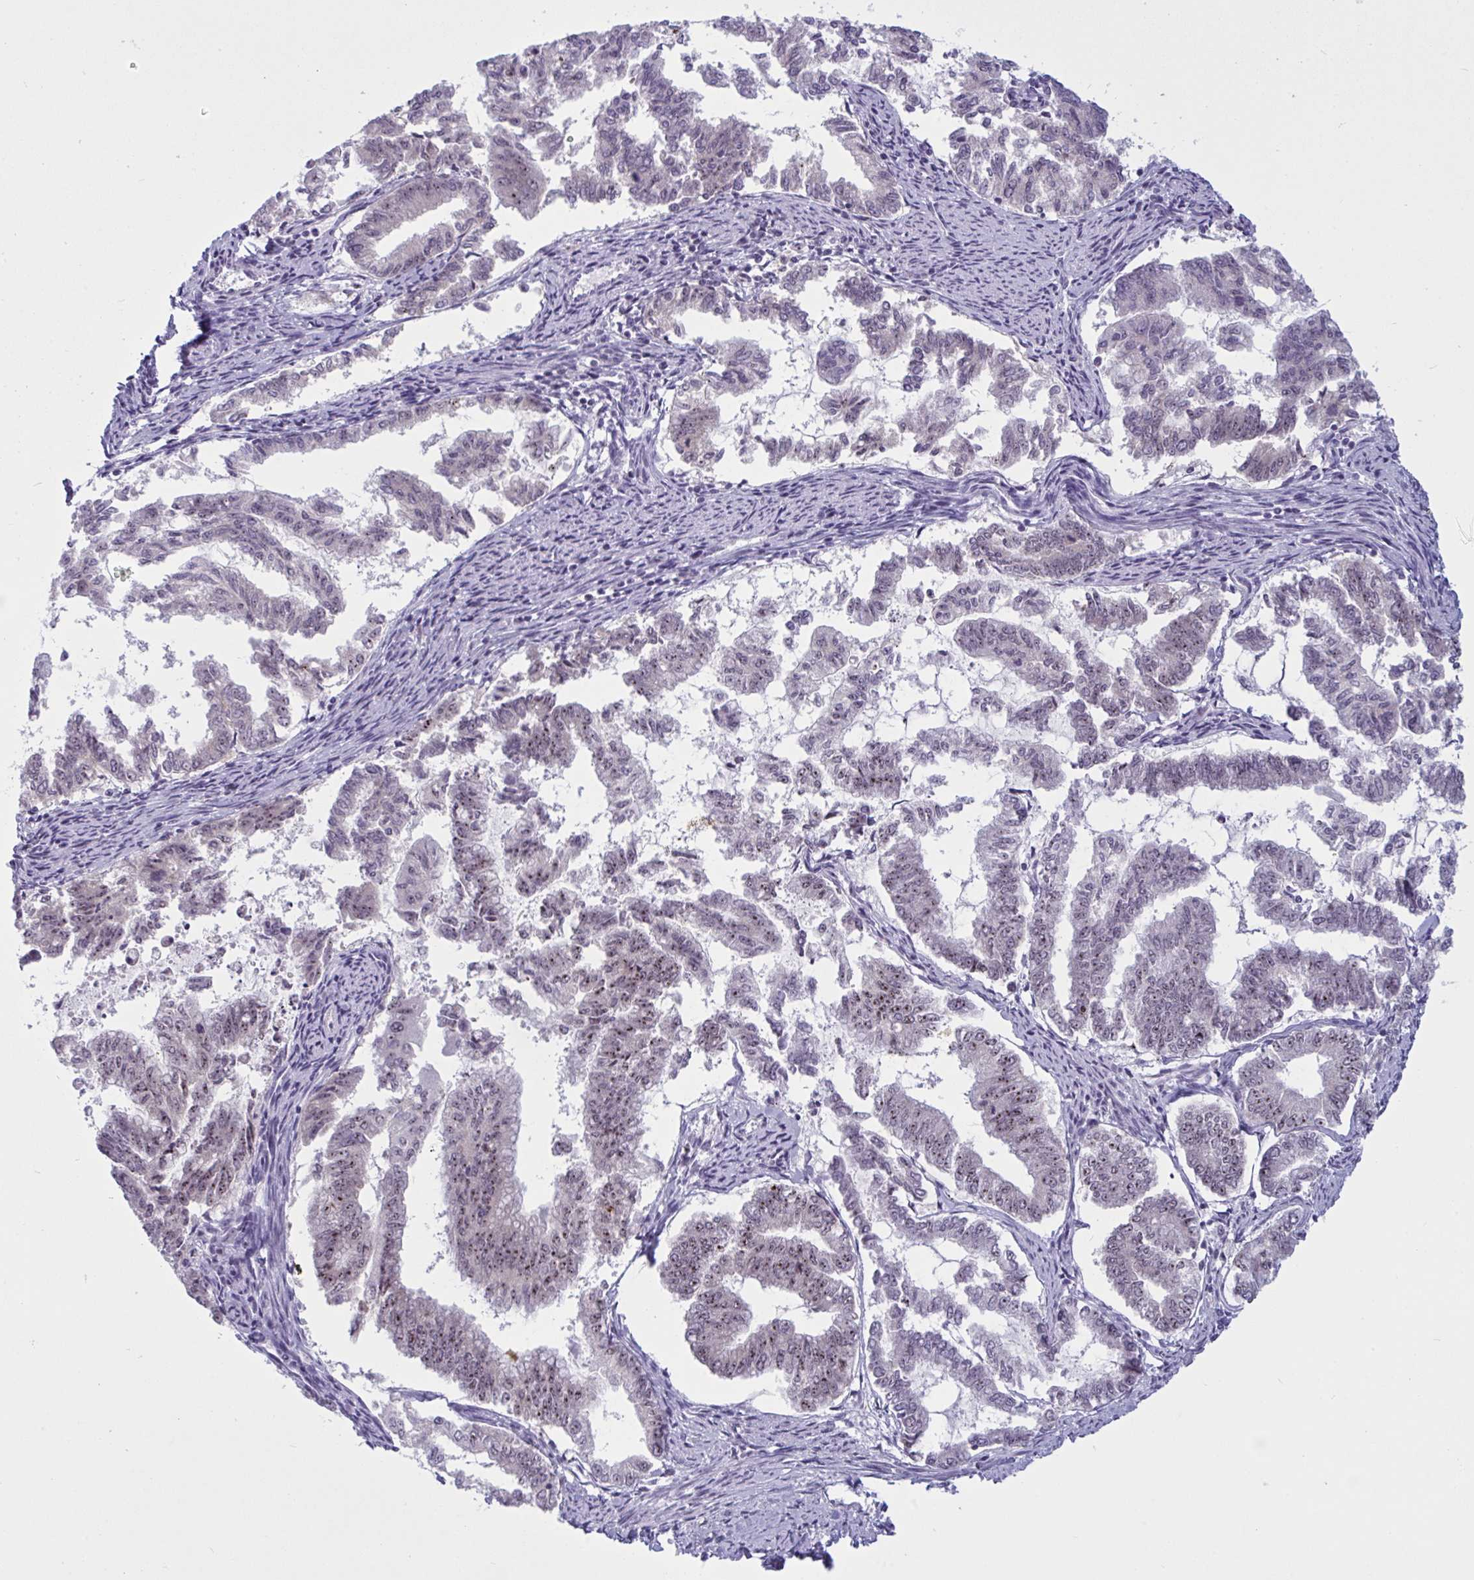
{"staining": {"intensity": "weak", "quantity": "25%-75%", "location": "nuclear"}, "tissue": "endometrial cancer", "cell_type": "Tumor cells", "image_type": "cancer", "snomed": [{"axis": "morphology", "description": "Adenocarcinoma, NOS"}, {"axis": "topography", "description": "Endometrium"}], "caption": "Human endometrial cancer stained with a brown dye reveals weak nuclear positive staining in approximately 25%-75% of tumor cells.", "gene": "TGM6", "patient": {"sex": "female", "age": 79}}